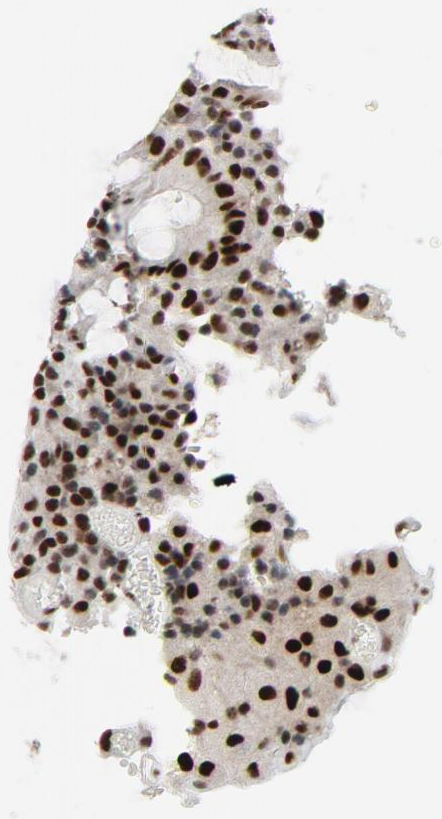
{"staining": {"intensity": "strong", "quantity": ">75%", "location": "nuclear"}, "tissue": "colorectal cancer", "cell_type": "Tumor cells", "image_type": "cancer", "snomed": [{"axis": "morphology", "description": "Normal tissue, NOS"}, {"axis": "morphology", "description": "Adenocarcinoma, NOS"}, {"axis": "topography", "description": "Colon"}], "caption": "This histopathology image reveals IHC staining of colorectal adenocarcinoma, with high strong nuclear staining in about >75% of tumor cells.", "gene": "JMJD6", "patient": {"sex": "female", "age": 78}}